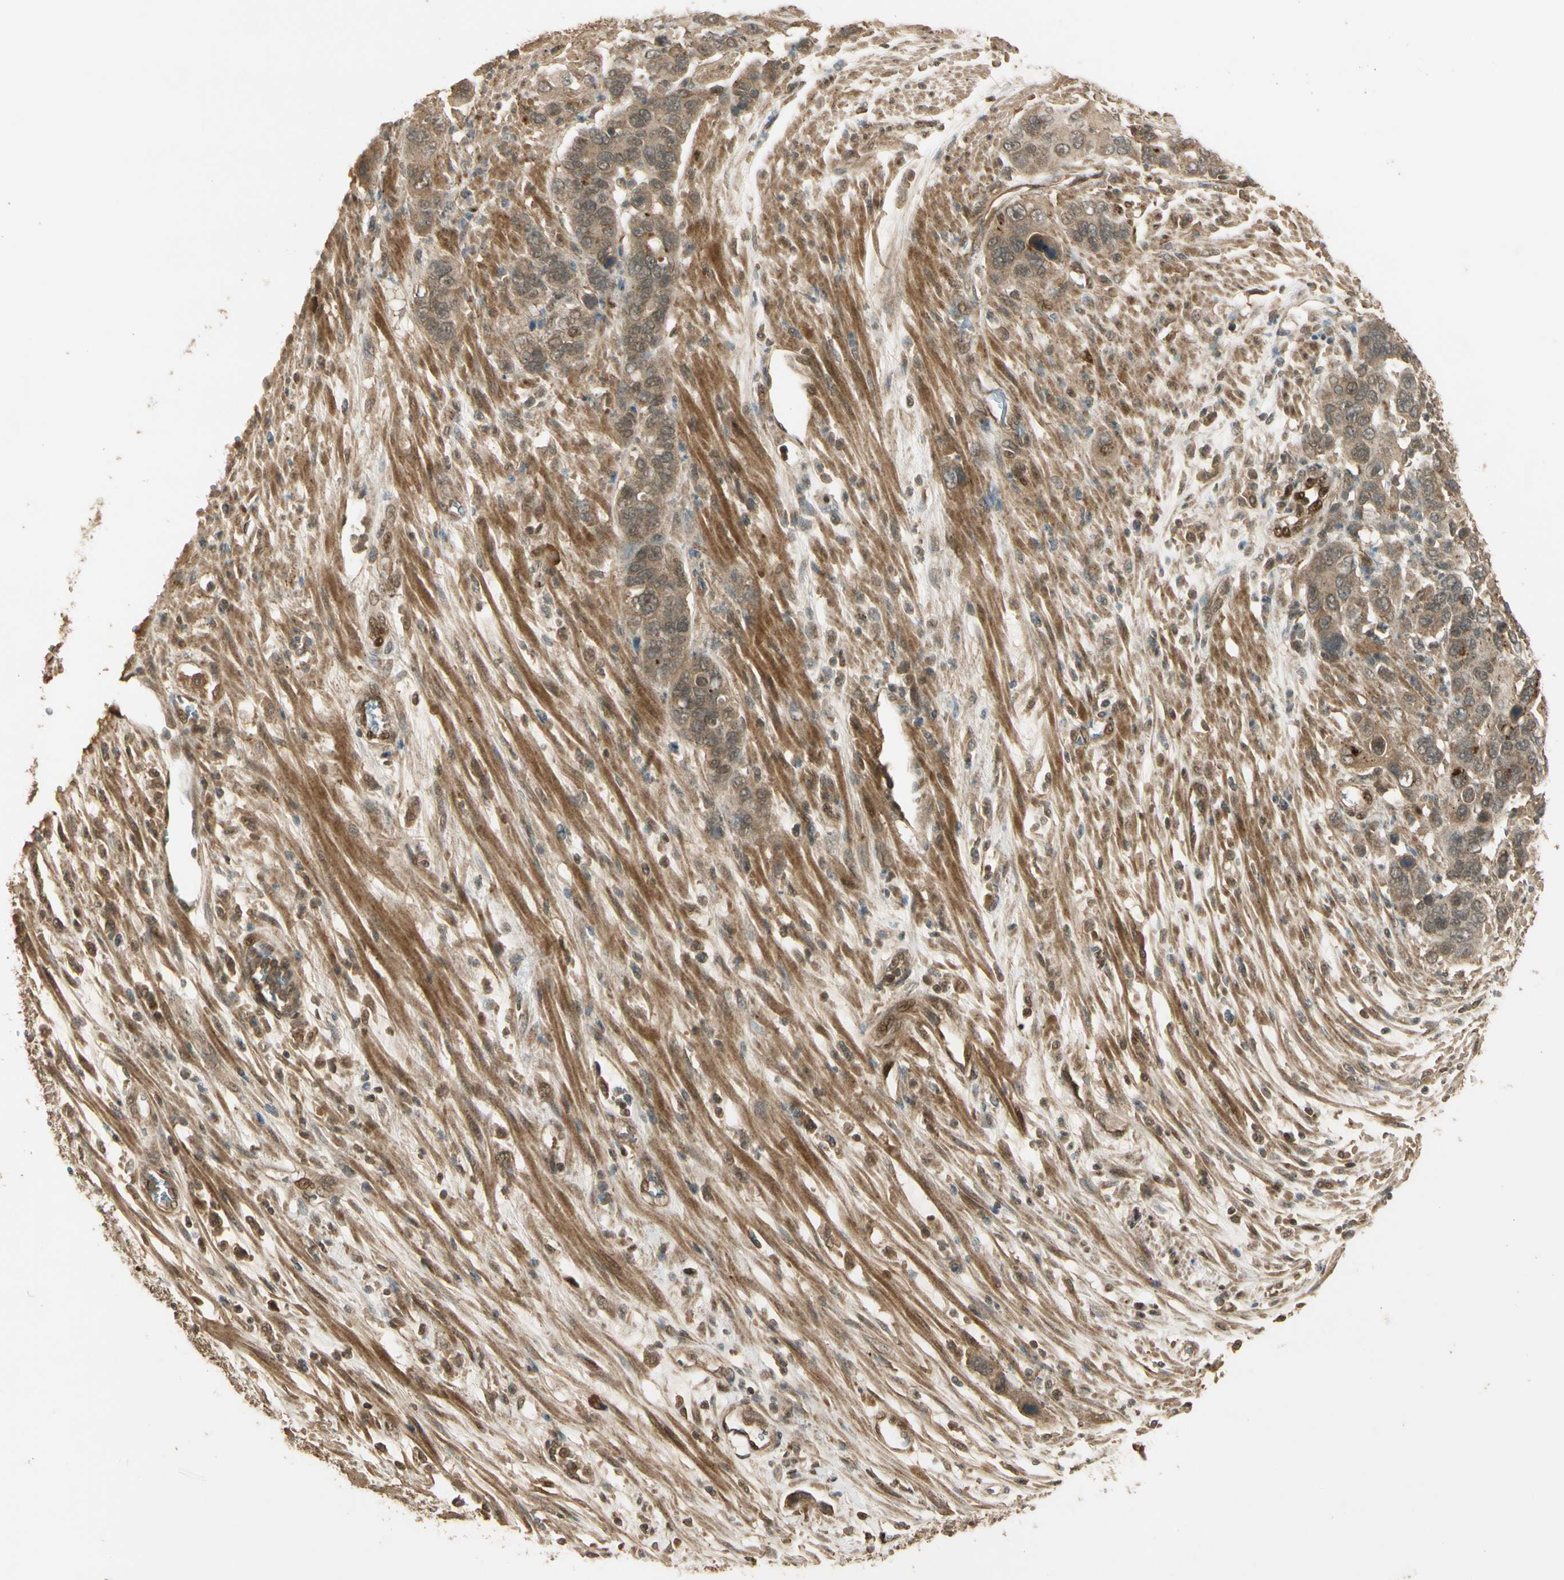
{"staining": {"intensity": "moderate", "quantity": ">75%", "location": "cytoplasmic/membranous"}, "tissue": "pancreatic cancer", "cell_type": "Tumor cells", "image_type": "cancer", "snomed": [{"axis": "morphology", "description": "Adenocarcinoma, NOS"}, {"axis": "topography", "description": "Pancreas"}], "caption": "Pancreatic adenocarcinoma stained with a brown dye reveals moderate cytoplasmic/membranous positive staining in about >75% of tumor cells.", "gene": "GMEB2", "patient": {"sex": "female", "age": 71}}